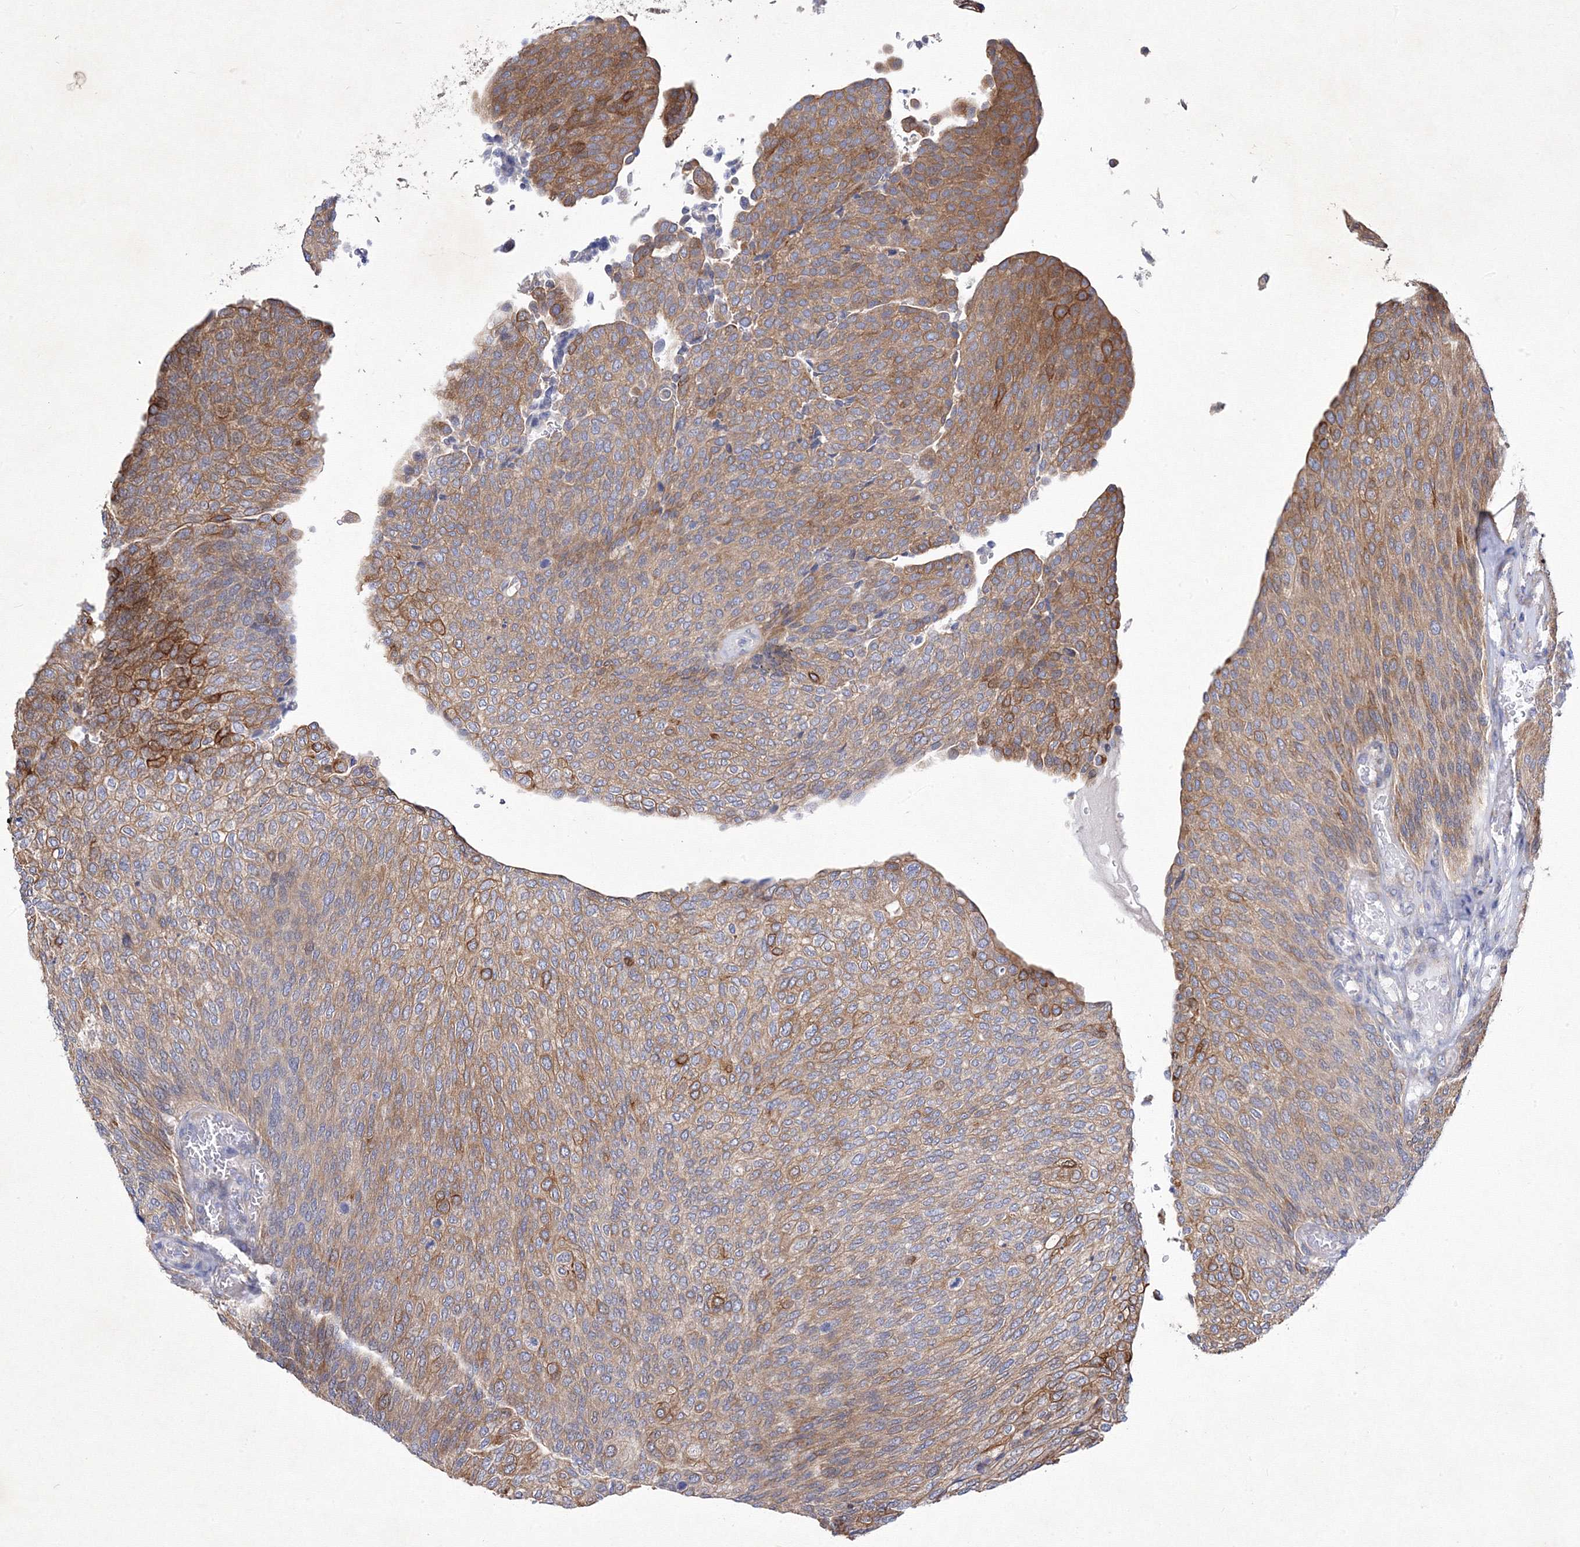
{"staining": {"intensity": "moderate", "quantity": "25%-75%", "location": "cytoplasmic/membranous"}, "tissue": "urothelial cancer", "cell_type": "Tumor cells", "image_type": "cancer", "snomed": [{"axis": "morphology", "description": "Urothelial carcinoma, Low grade"}, {"axis": "topography", "description": "Urinary bladder"}], "caption": "DAB (3,3'-diaminobenzidine) immunohistochemical staining of human low-grade urothelial carcinoma reveals moderate cytoplasmic/membranous protein positivity in about 25%-75% of tumor cells.", "gene": "SNX18", "patient": {"sex": "female", "age": 79}}